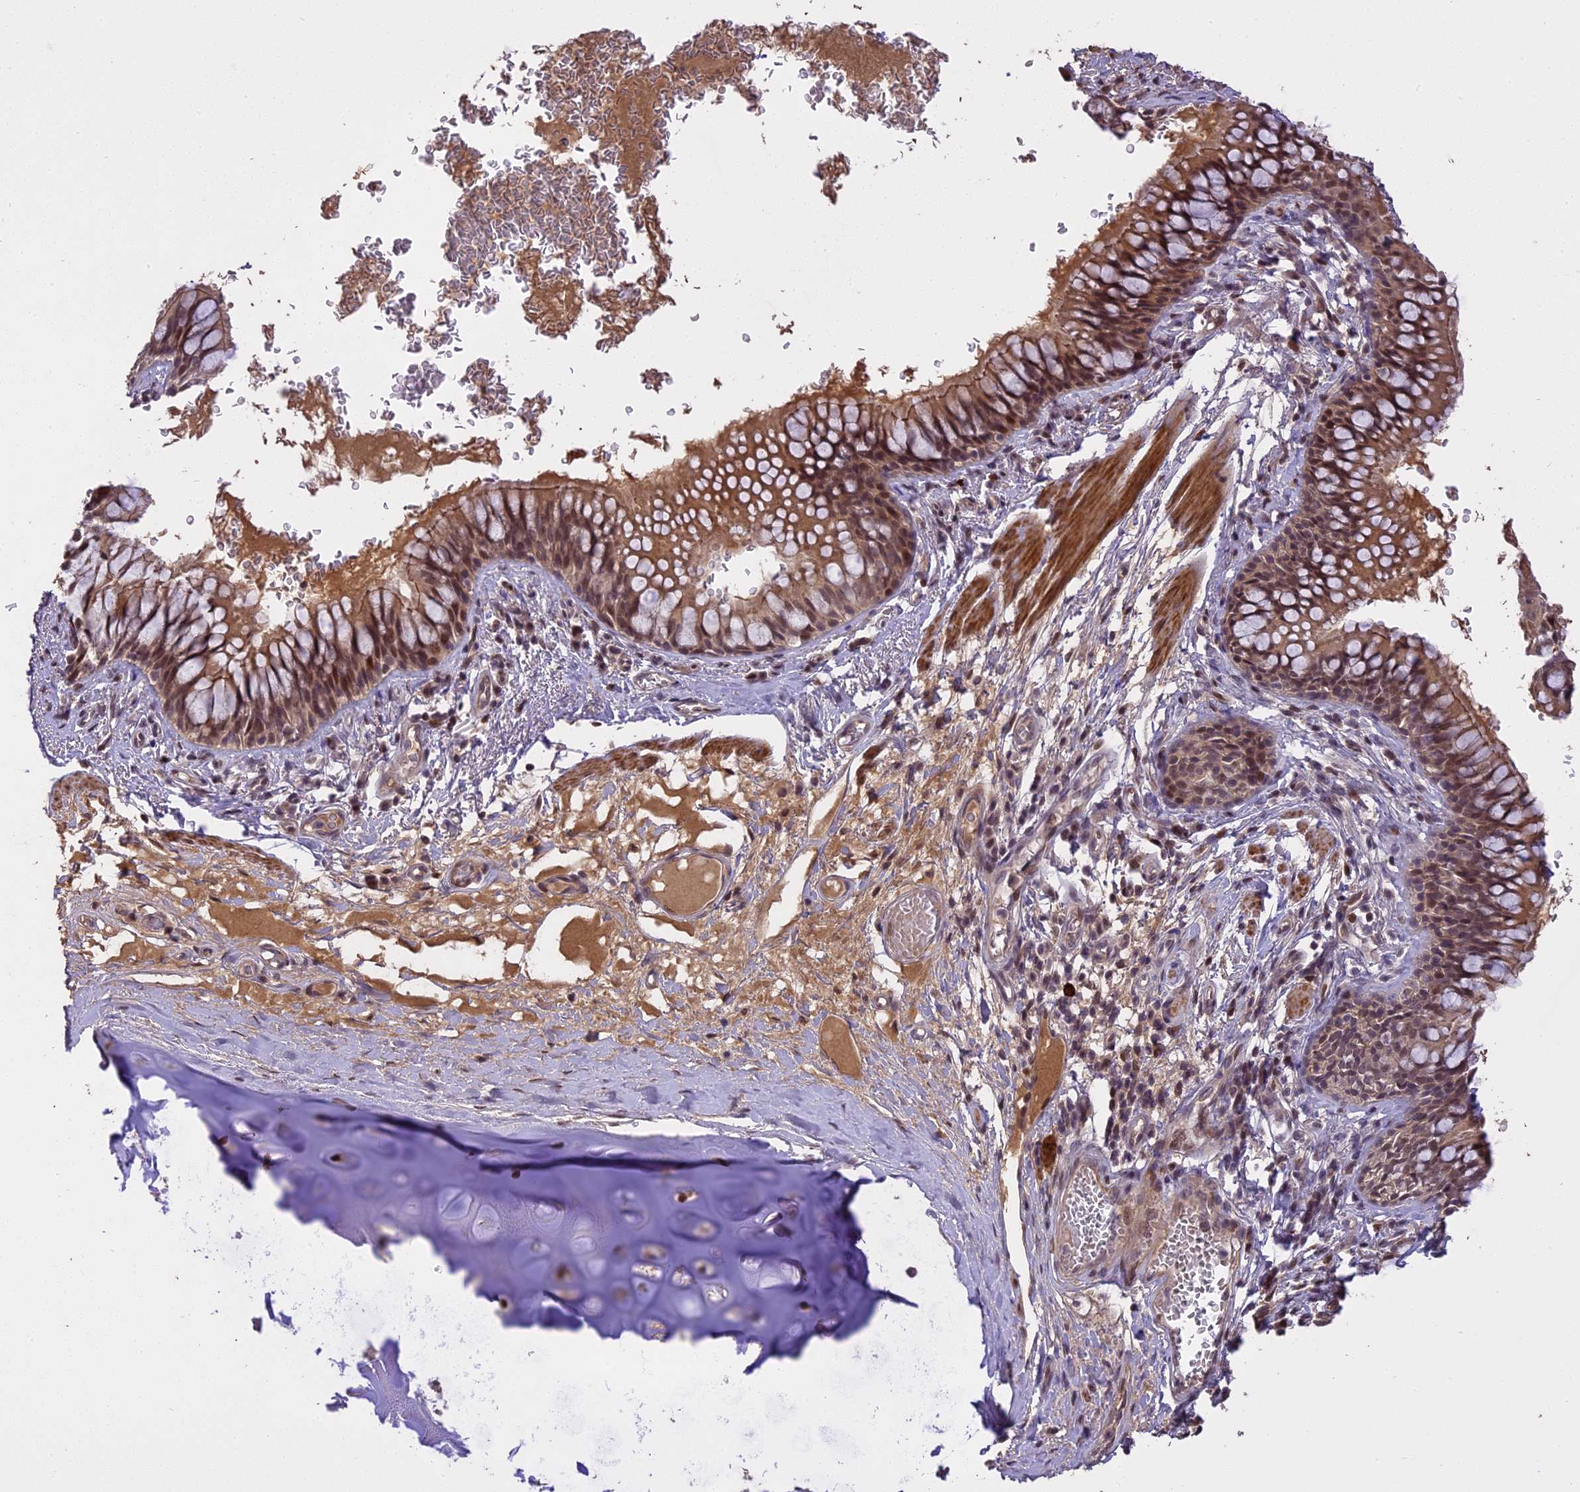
{"staining": {"intensity": "moderate", "quantity": ">75%", "location": "cytoplasmic/membranous,nuclear"}, "tissue": "bronchus", "cell_type": "Respiratory epithelial cells", "image_type": "normal", "snomed": [{"axis": "morphology", "description": "Normal tissue, NOS"}, {"axis": "topography", "description": "Cartilage tissue"}, {"axis": "topography", "description": "Bronchus"}], "caption": "Immunohistochemical staining of unremarkable human bronchus reveals moderate cytoplasmic/membranous,nuclear protein expression in about >75% of respiratory epithelial cells.", "gene": "PRELID2", "patient": {"sex": "female", "age": 36}}